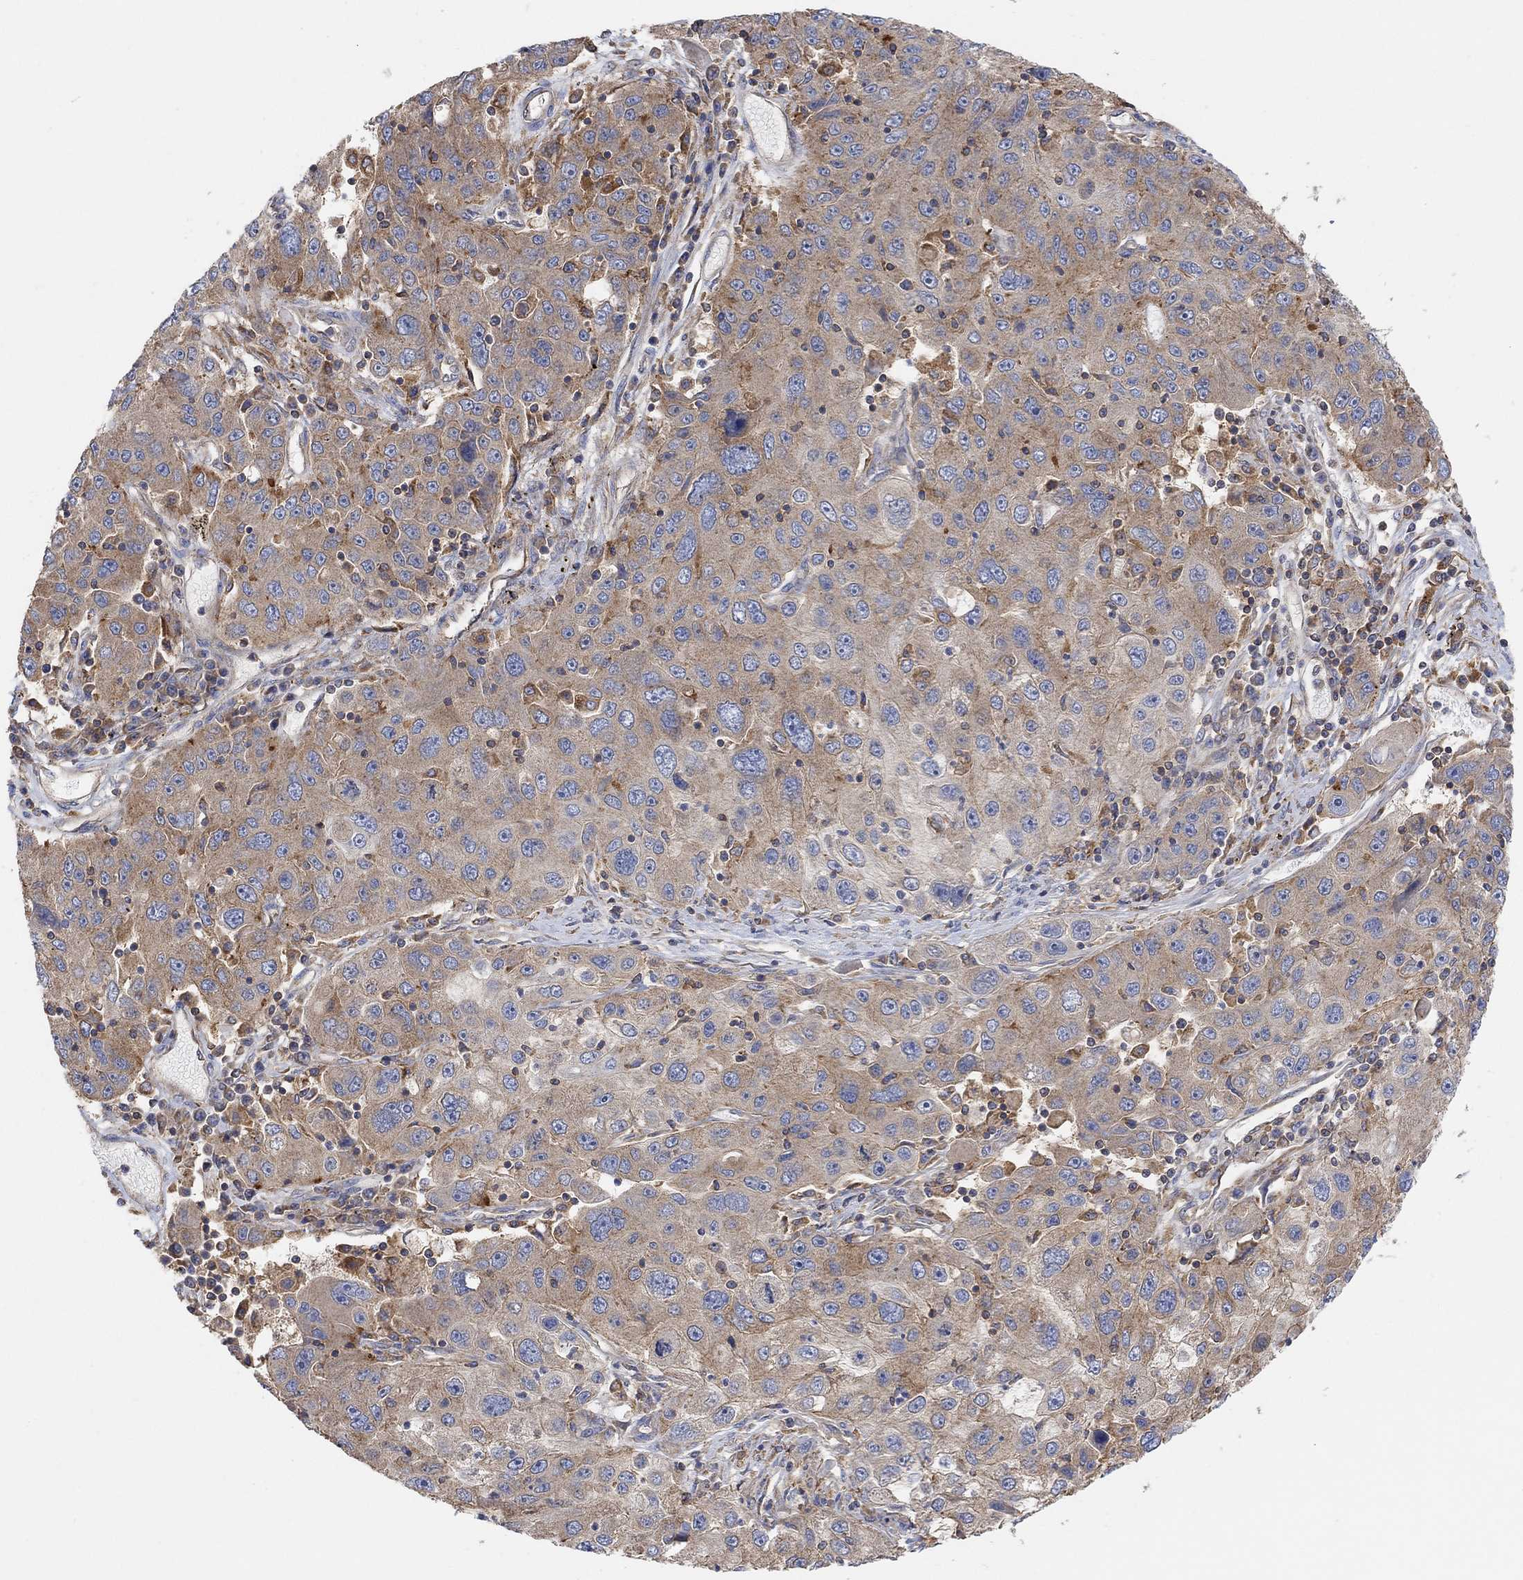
{"staining": {"intensity": "weak", "quantity": "25%-75%", "location": "cytoplasmic/membranous"}, "tissue": "stomach cancer", "cell_type": "Tumor cells", "image_type": "cancer", "snomed": [{"axis": "morphology", "description": "Adenocarcinoma, NOS"}, {"axis": "topography", "description": "Stomach"}], "caption": "Protein staining of stomach cancer (adenocarcinoma) tissue reveals weak cytoplasmic/membranous expression in about 25%-75% of tumor cells. The staining was performed using DAB (3,3'-diaminobenzidine) to visualize the protein expression in brown, while the nuclei were stained in blue with hematoxylin (Magnification: 20x).", "gene": "BLOC1S3", "patient": {"sex": "male", "age": 56}}